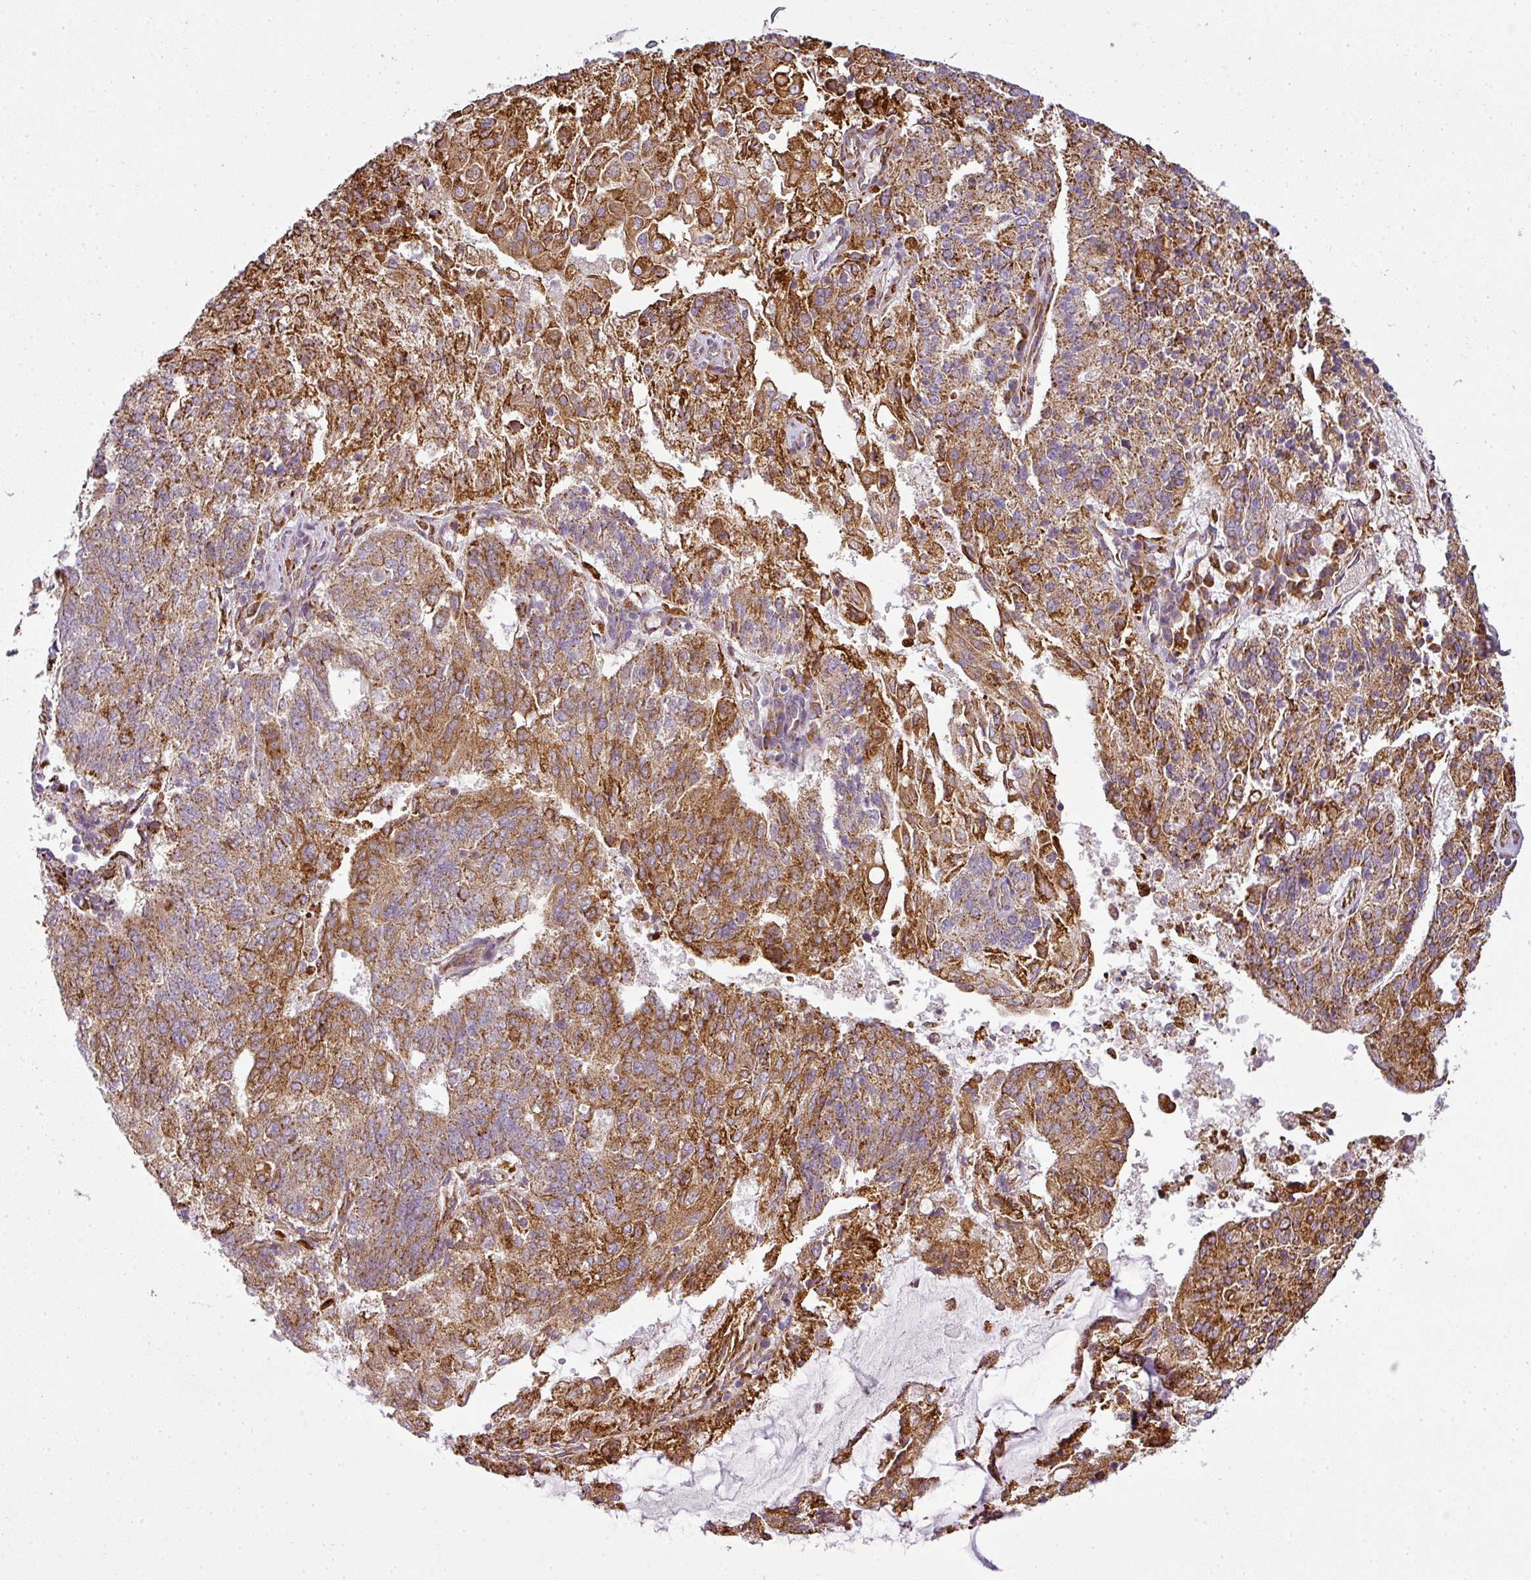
{"staining": {"intensity": "strong", "quantity": ">75%", "location": "cytoplasmic/membranous"}, "tissue": "endometrial cancer", "cell_type": "Tumor cells", "image_type": "cancer", "snomed": [{"axis": "morphology", "description": "Adenocarcinoma, NOS"}, {"axis": "topography", "description": "Endometrium"}], "caption": "Immunohistochemical staining of human adenocarcinoma (endometrial) demonstrates high levels of strong cytoplasmic/membranous positivity in about >75% of tumor cells.", "gene": "ANKRD18A", "patient": {"sex": "female", "age": 82}}